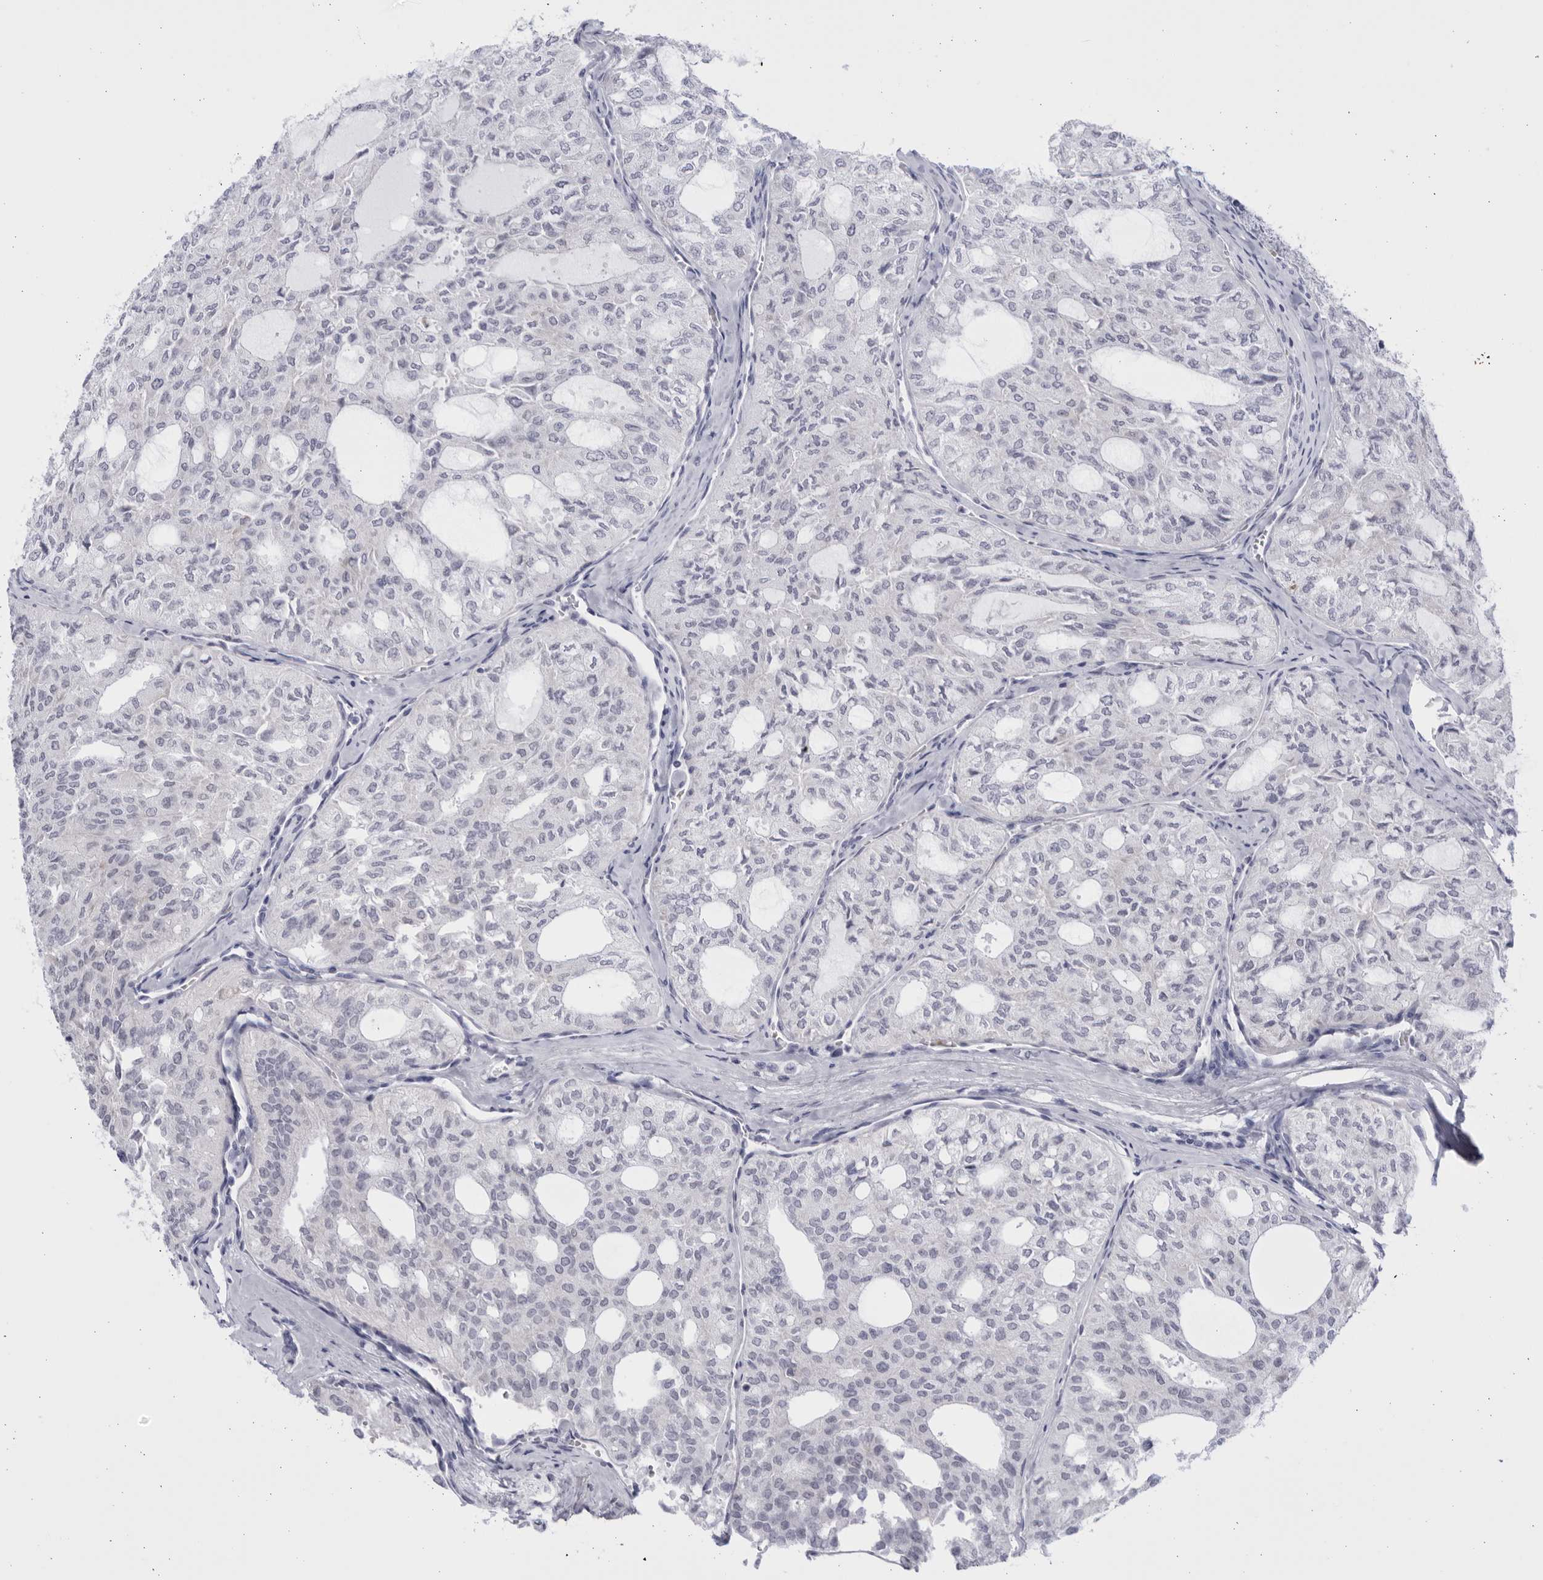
{"staining": {"intensity": "negative", "quantity": "none", "location": "none"}, "tissue": "thyroid cancer", "cell_type": "Tumor cells", "image_type": "cancer", "snomed": [{"axis": "morphology", "description": "Follicular adenoma carcinoma, NOS"}, {"axis": "topography", "description": "Thyroid gland"}], "caption": "The photomicrograph exhibits no staining of tumor cells in thyroid follicular adenoma carcinoma.", "gene": "CCDC181", "patient": {"sex": "male", "age": 75}}